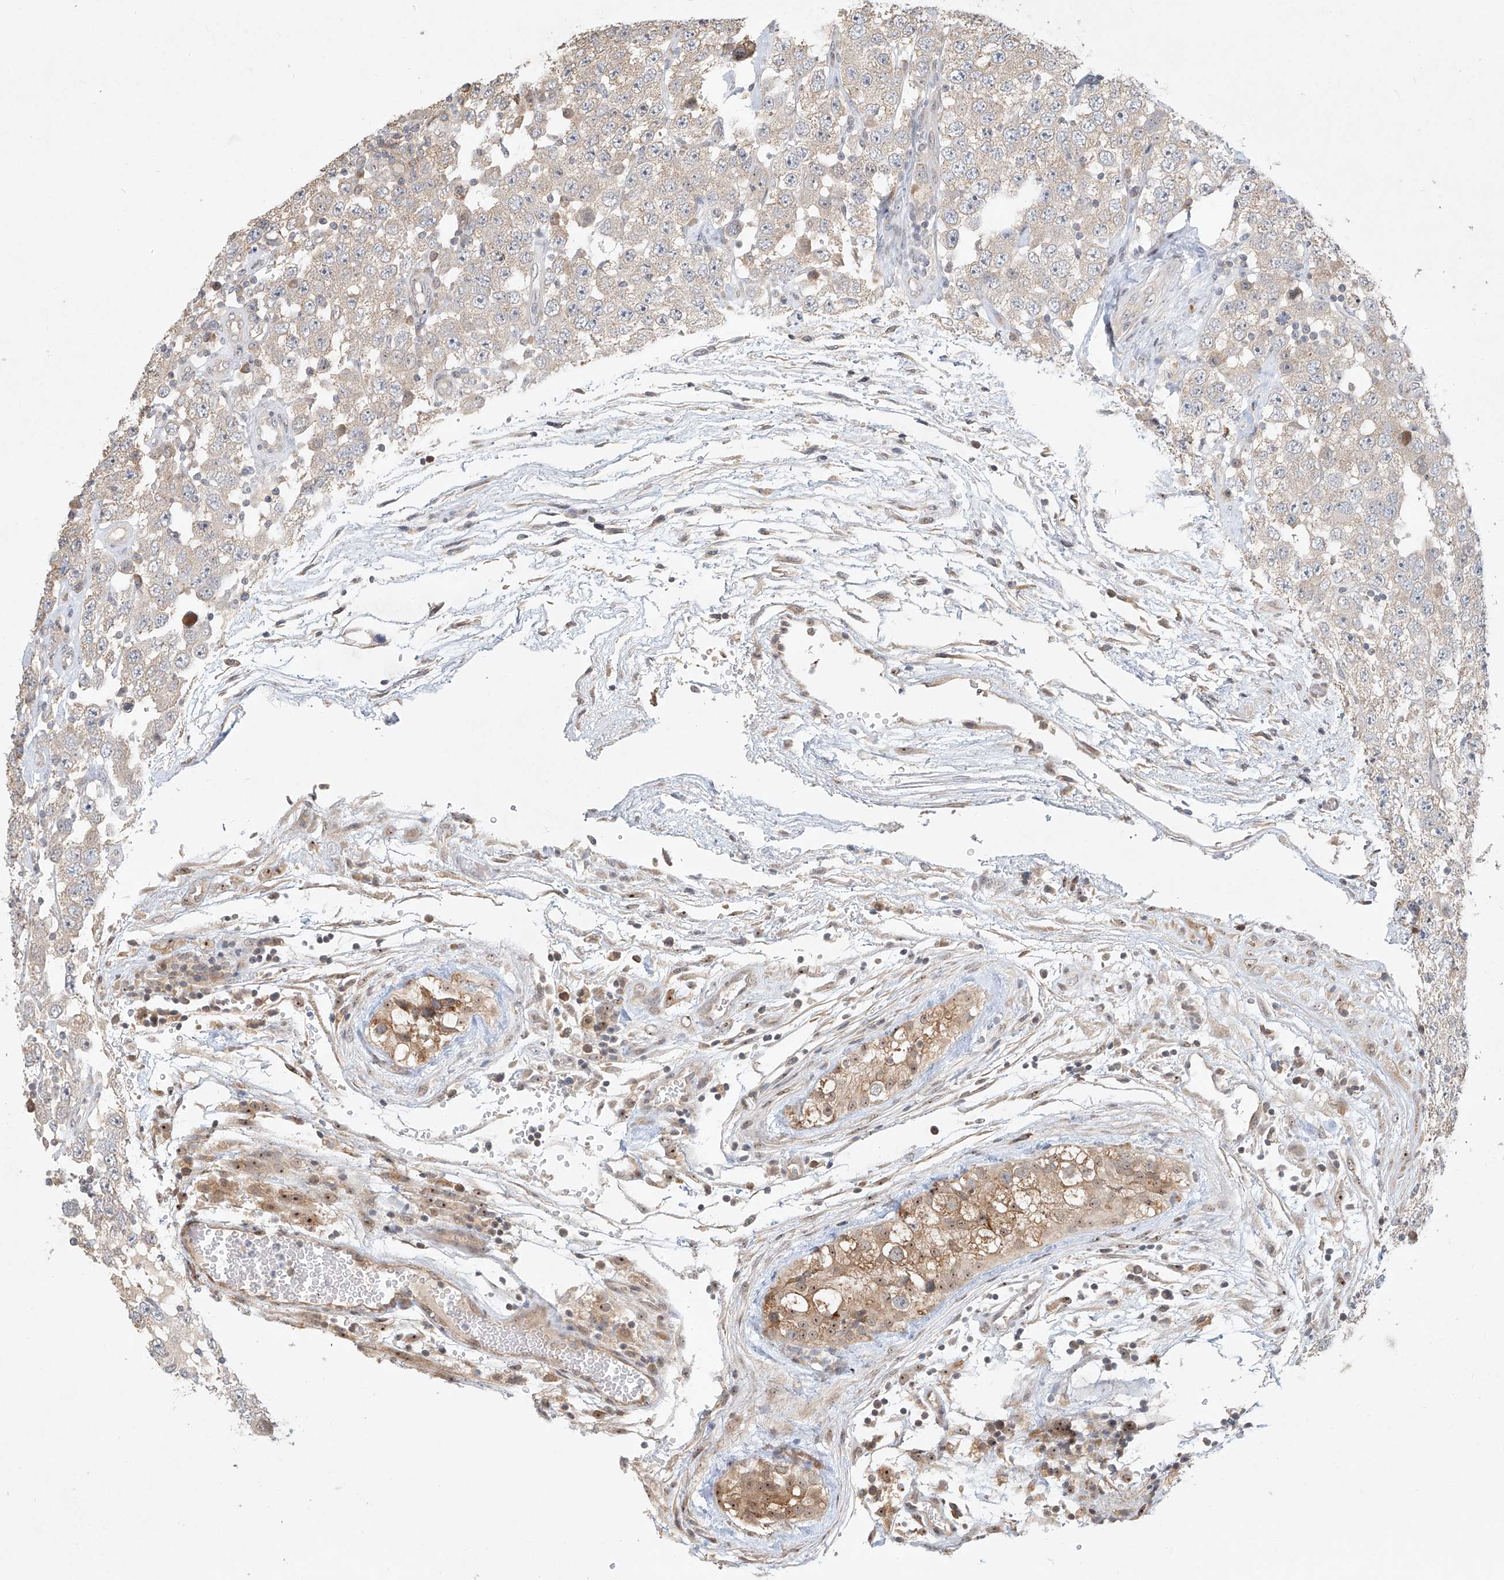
{"staining": {"intensity": "negative", "quantity": "none", "location": "none"}, "tissue": "testis cancer", "cell_type": "Tumor cells", "image_type": "cancer", "snomed": [{"axis": "morphology", "description": "Carcinoma, Embryonal, NOS"}, {"axis": "topography", "description": "Testis"}], "caption": "High power microscopy image of an immunohistochemistry (IHC) histopathology image of testis cancer (embryonal carcinoma), revealing no significant staining in tumor cells.", "gene": "TASP1", "patient": {"sex": "male", "age": 36}}